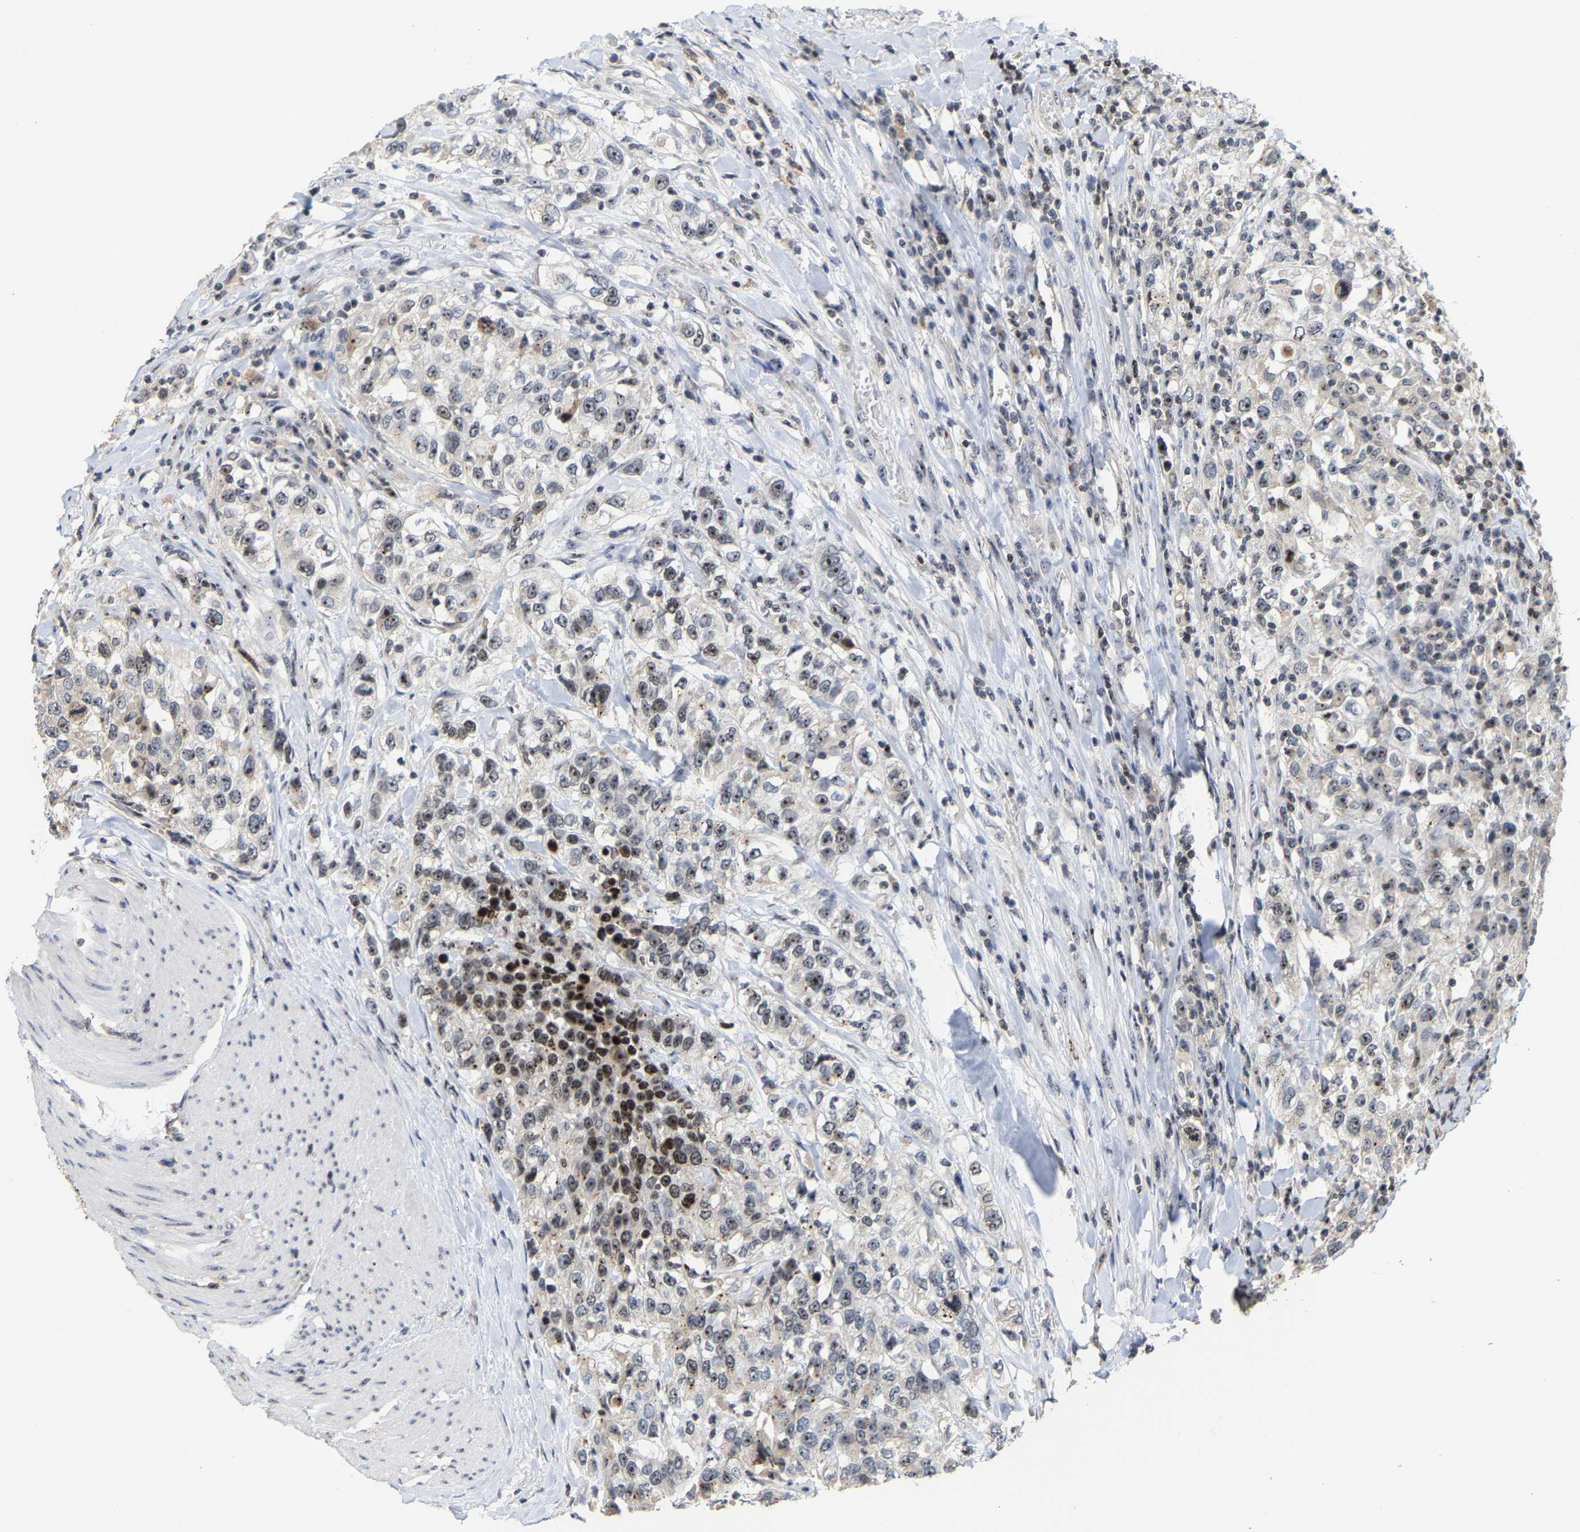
{"staining": {"intensity": "strong", "quantity": "<25%", "location": "nuclear"}, "tissue": "urothelial cancer", "cell_type": "Tumor cells", "image_type": "cancer", "snomed": [{"axis": "morphology", "description": "Urothelial carcinoma, High grade"}, {"axis": "topography", "description": "Urinary bladder"}], "caption": "Human urothelial cancer stained for a protein (brown) reveals strong nuclear positive staining in about <25% of tumor cells.", "gene": "NOP58", "patient": {"sex": "female", "age": 80}}